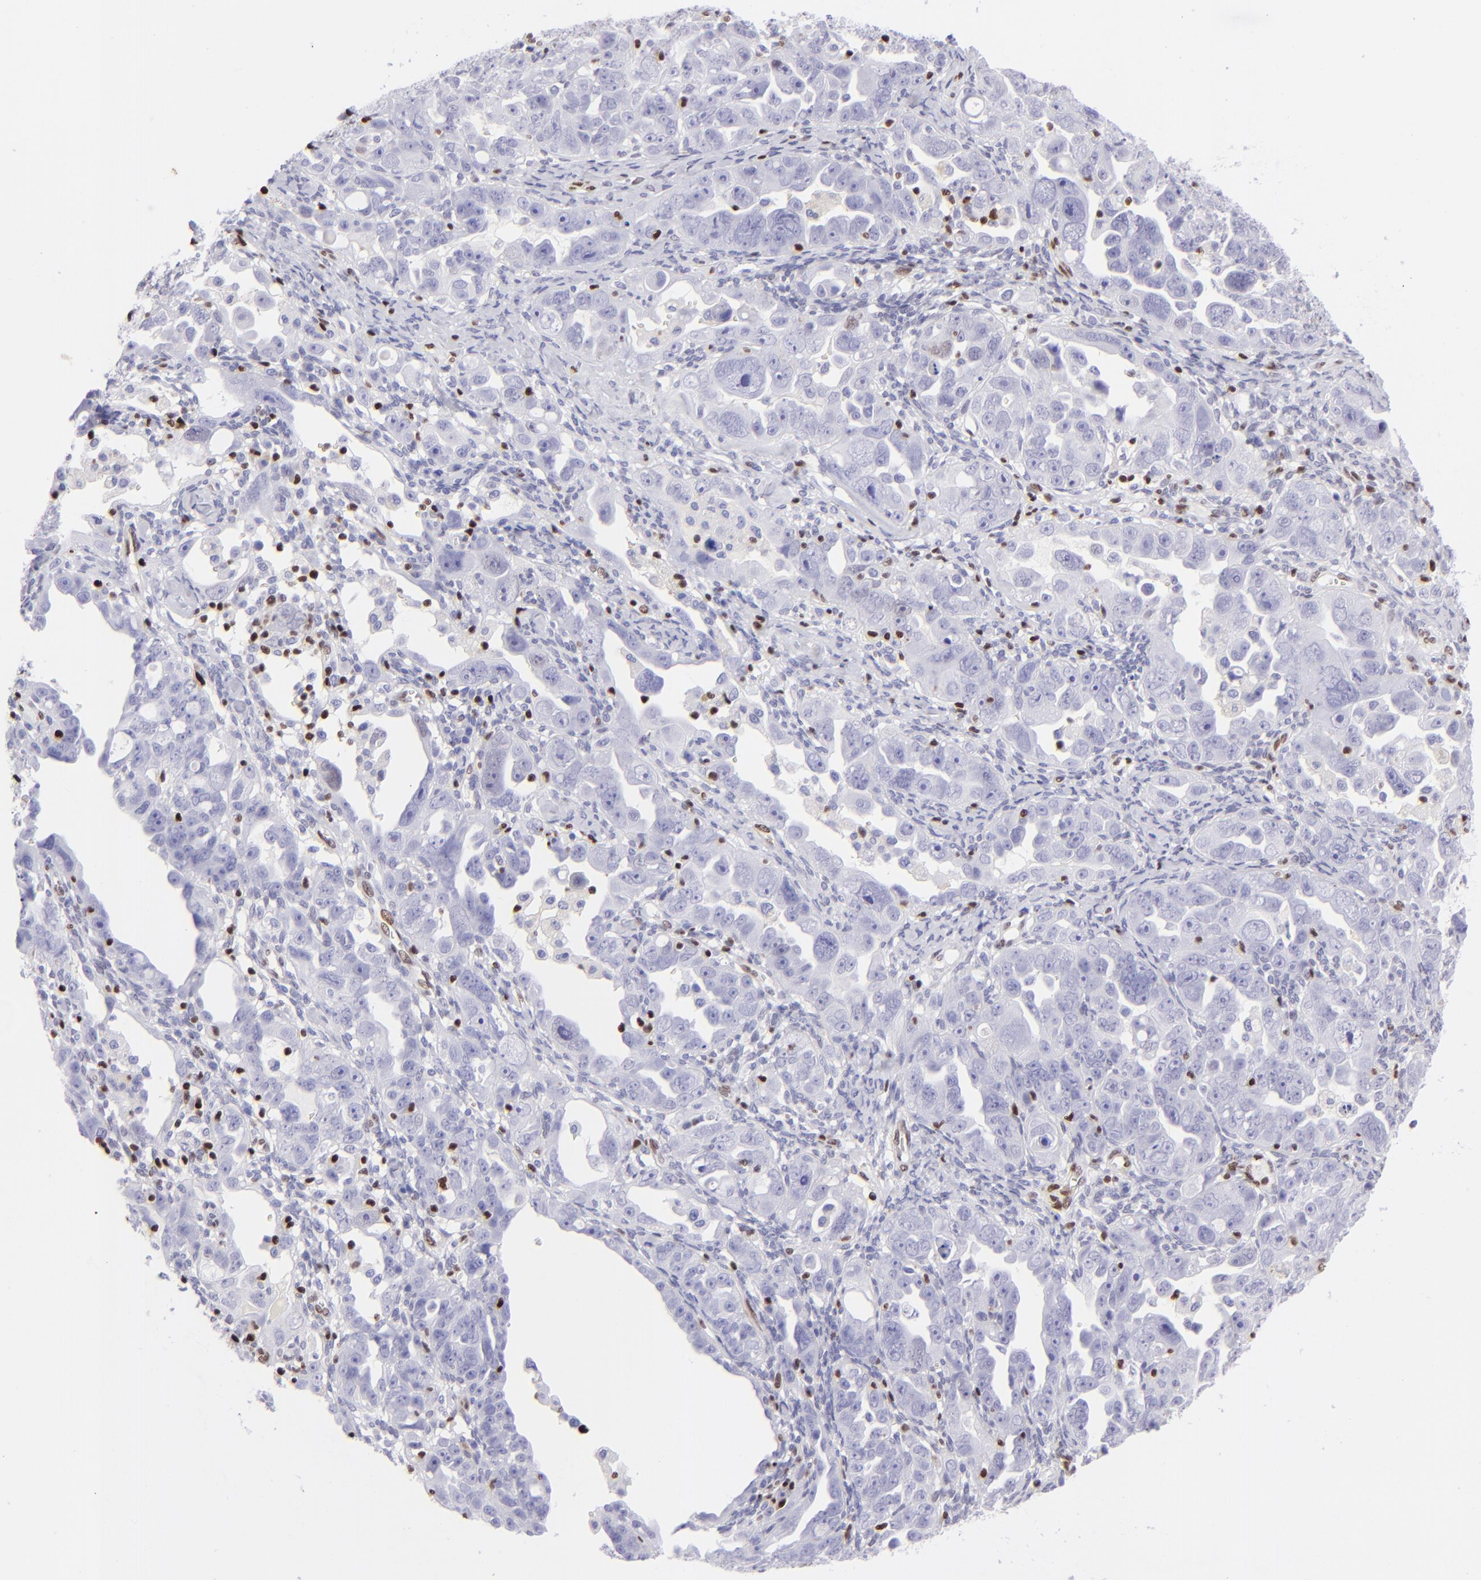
{"staining": {"intensity": "negative", "quantity": "none", "location": "none"}, "tissue": "ovarian cancer", "cell_type": "Tumor cells", "image_type": "cancer", "snomed": [{"axis": "morphology", "description": "Cystadenocarcinoma, serous, NOS"}, {"axis": "topography", "description": "Ovary"}], "caption": "The photomicrograph shows no significant expression in tumor cells of ovarian serous cystadenocarcinoma.", "gene": "ETS1", "patient": {"sex": "female", "age": 66}}